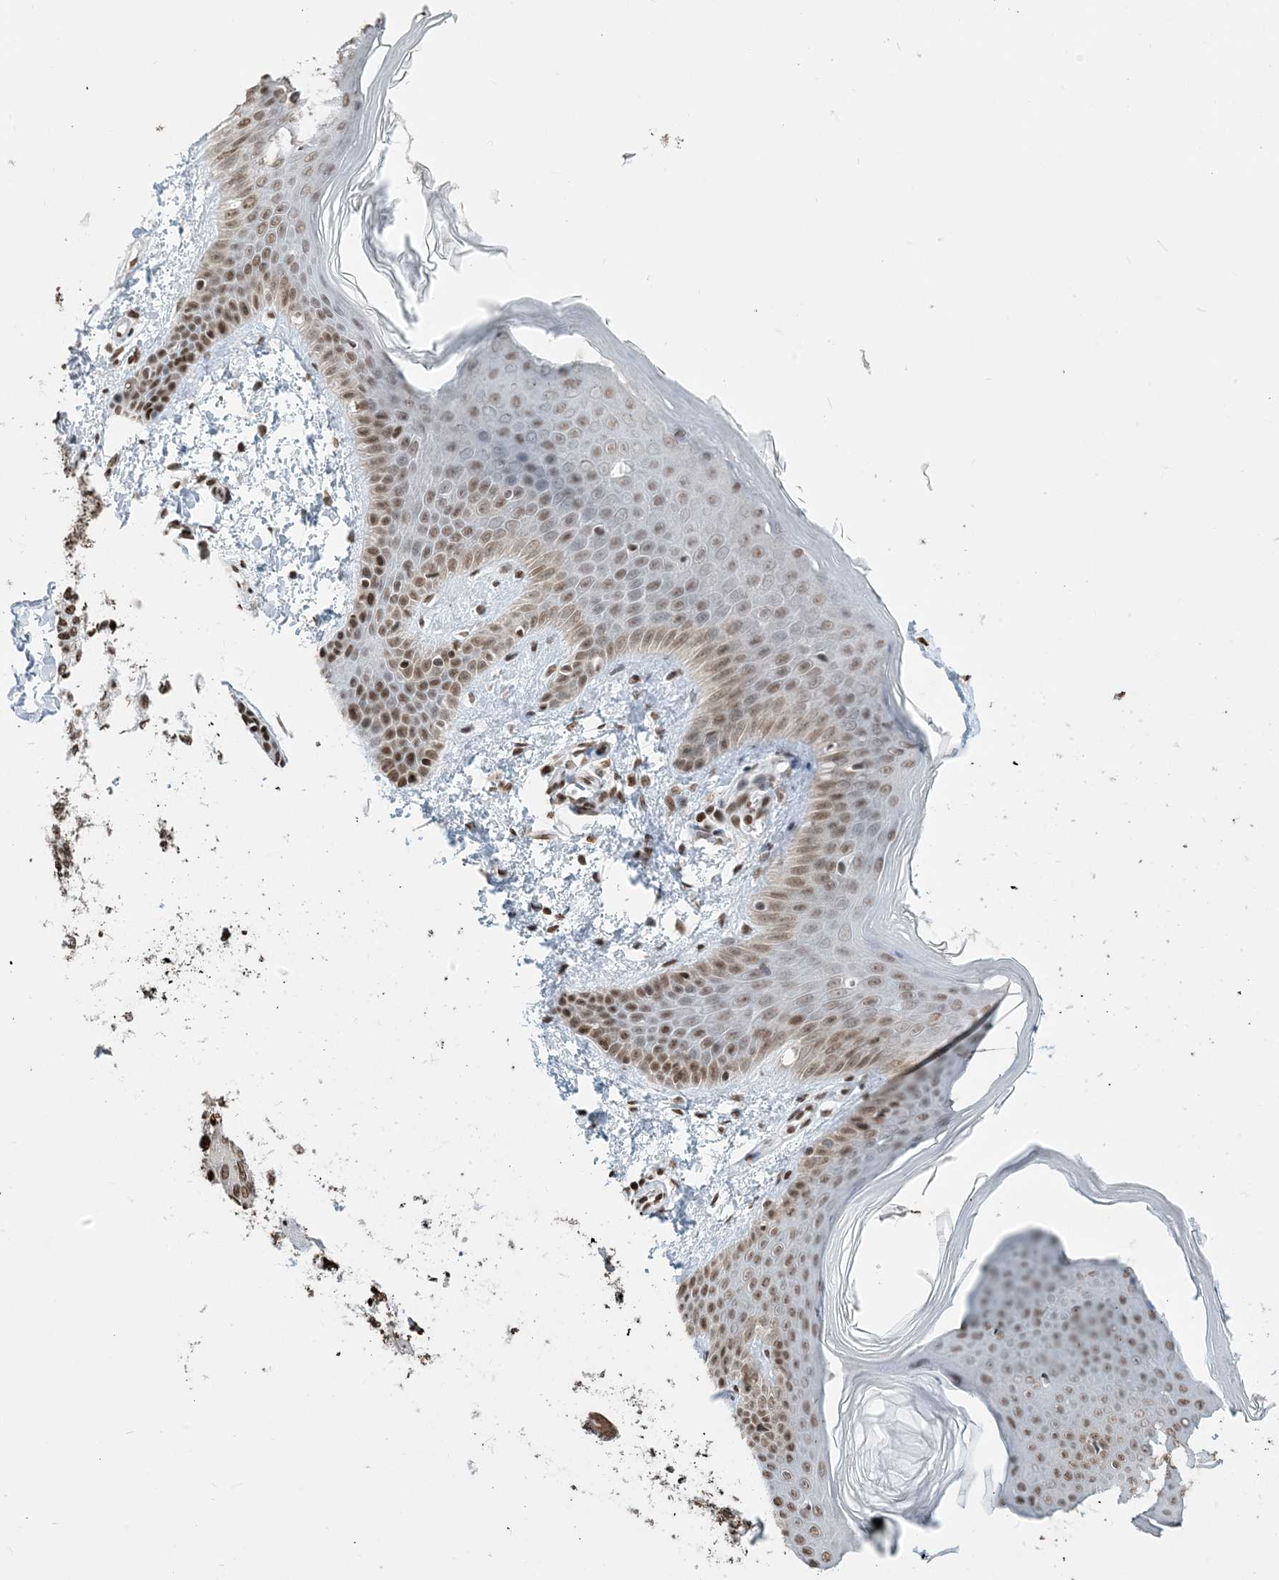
{"staining": {"intensity": "strong", "quantity": "25%-75%", "location": "nuclear"}, "tissue": "skin", "cell_type": "Fibroblasts", "image_type": "normal", "snomed": [{"axis": "morphology", "description": "Normal tissue, NOS"}, {"axis": "topography", "description": "Skin"}], "caption": "Skin stained with immunohistochemistry (IHC) demonstrates strong nuclear staining in approximately 25%-75% of fibroblasts. Immunohistochemistry stains the protein of interest in brown and the nuclei are stained blue.", "gene": "H3", "patient": {"sex": "male", "age": 36}}